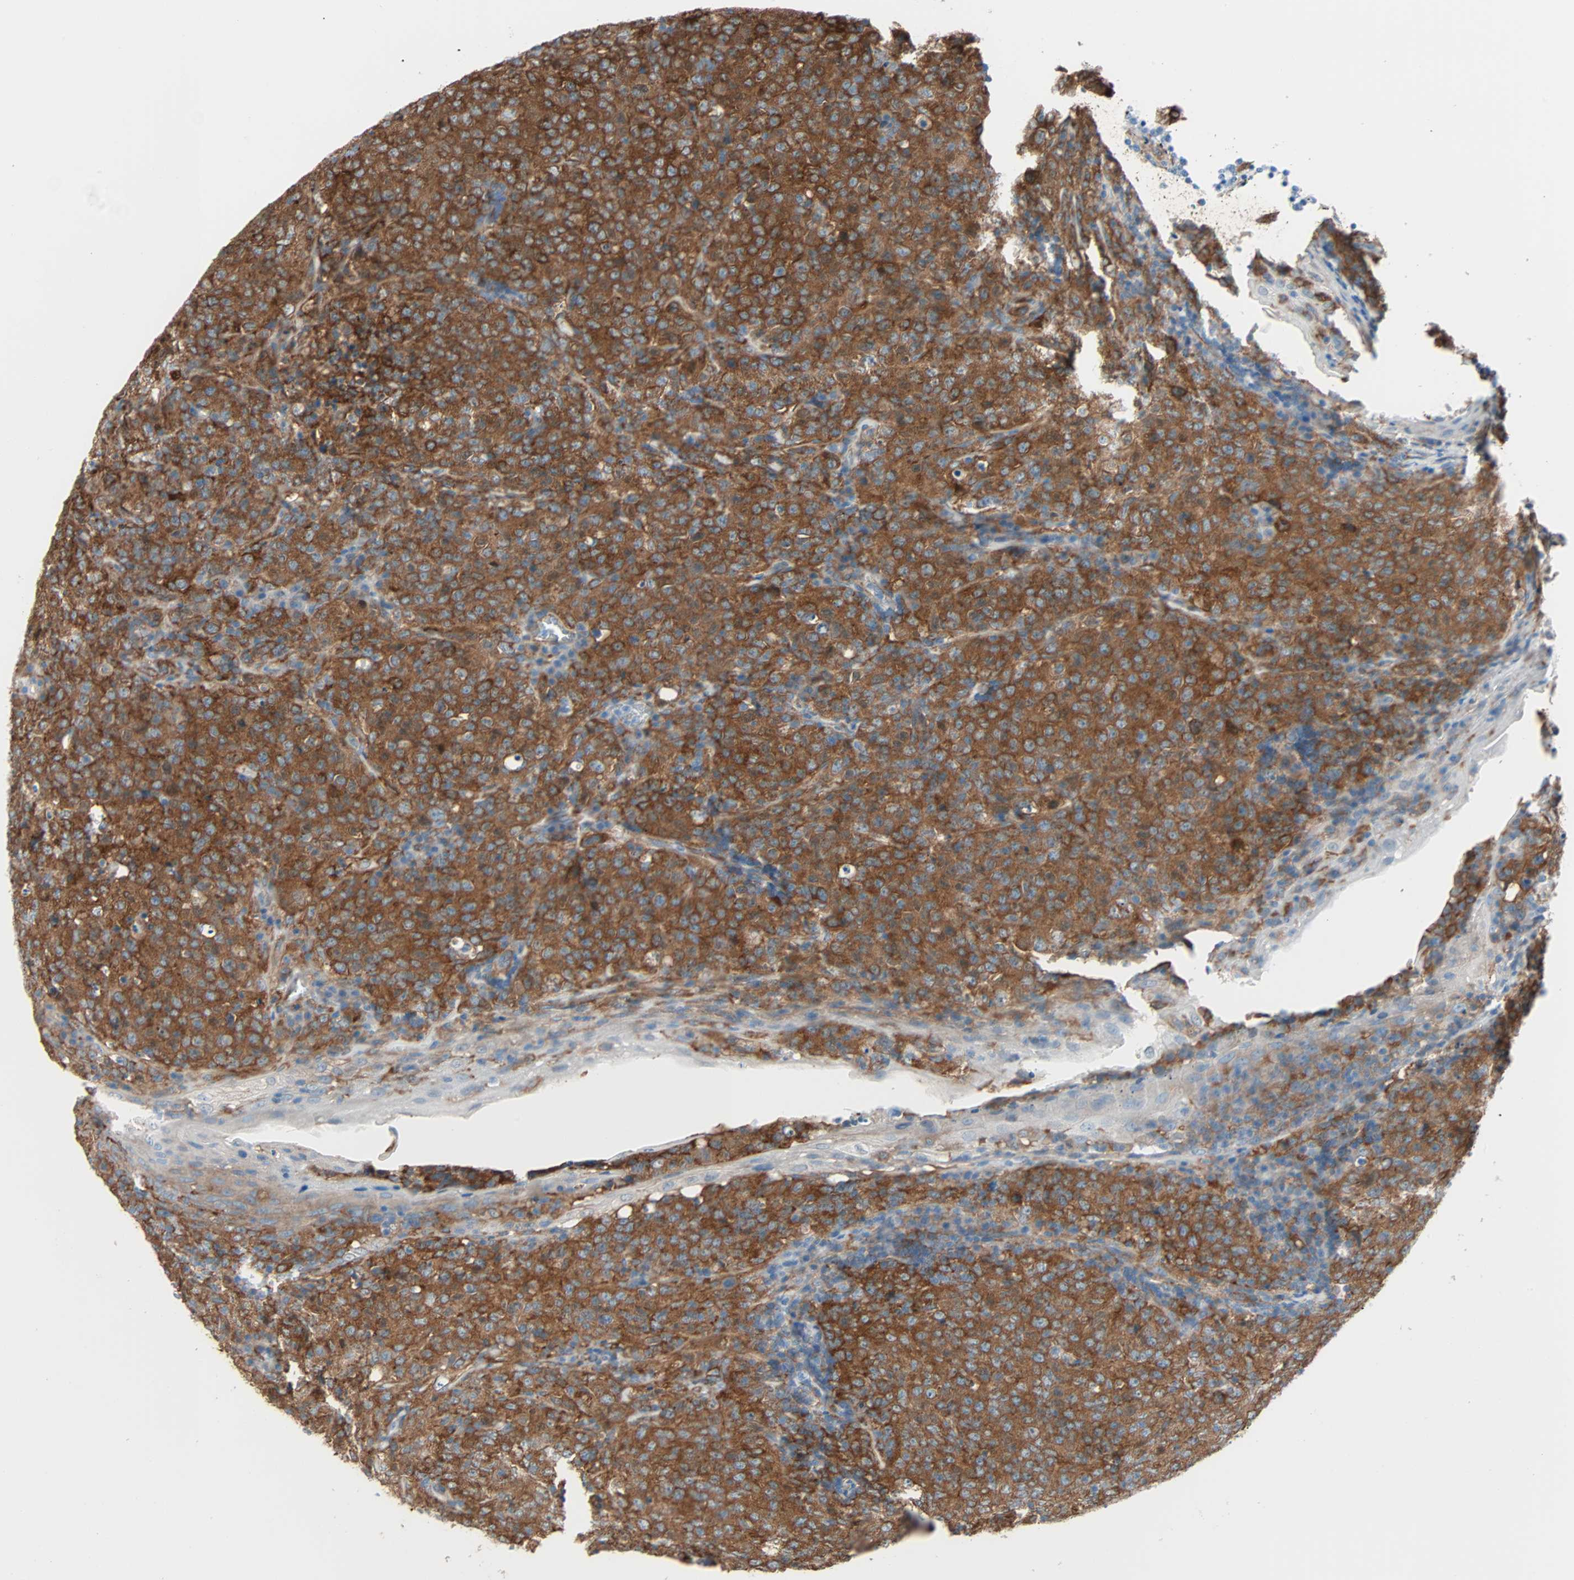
{"staining": {"intensity": "strong", "quantity": ">75%", "location": "cytoplasmic/membranous"}, "tissue": "lymphoma", "cell_type": "Tumor cells", "image_type": "cancer", "snomed": [{"axis": "morphology", "description": "Malignant lymphoma, non-Hodgkin's type, High grade"}, {"axis": "topography", "description": "Tonsil"}], "caption": "Immunohistochemistry (IHC) histopathology image of high-grade malignant lymphoma, non-Hodgkin's type stained for a protein (brown), which demonstrates high levels of strong cytoplasmic/membranous staining in approximately >75% of tumor cells.", "gene": "EPB41L2", "patient": {"sex": "female", "age": 36}}